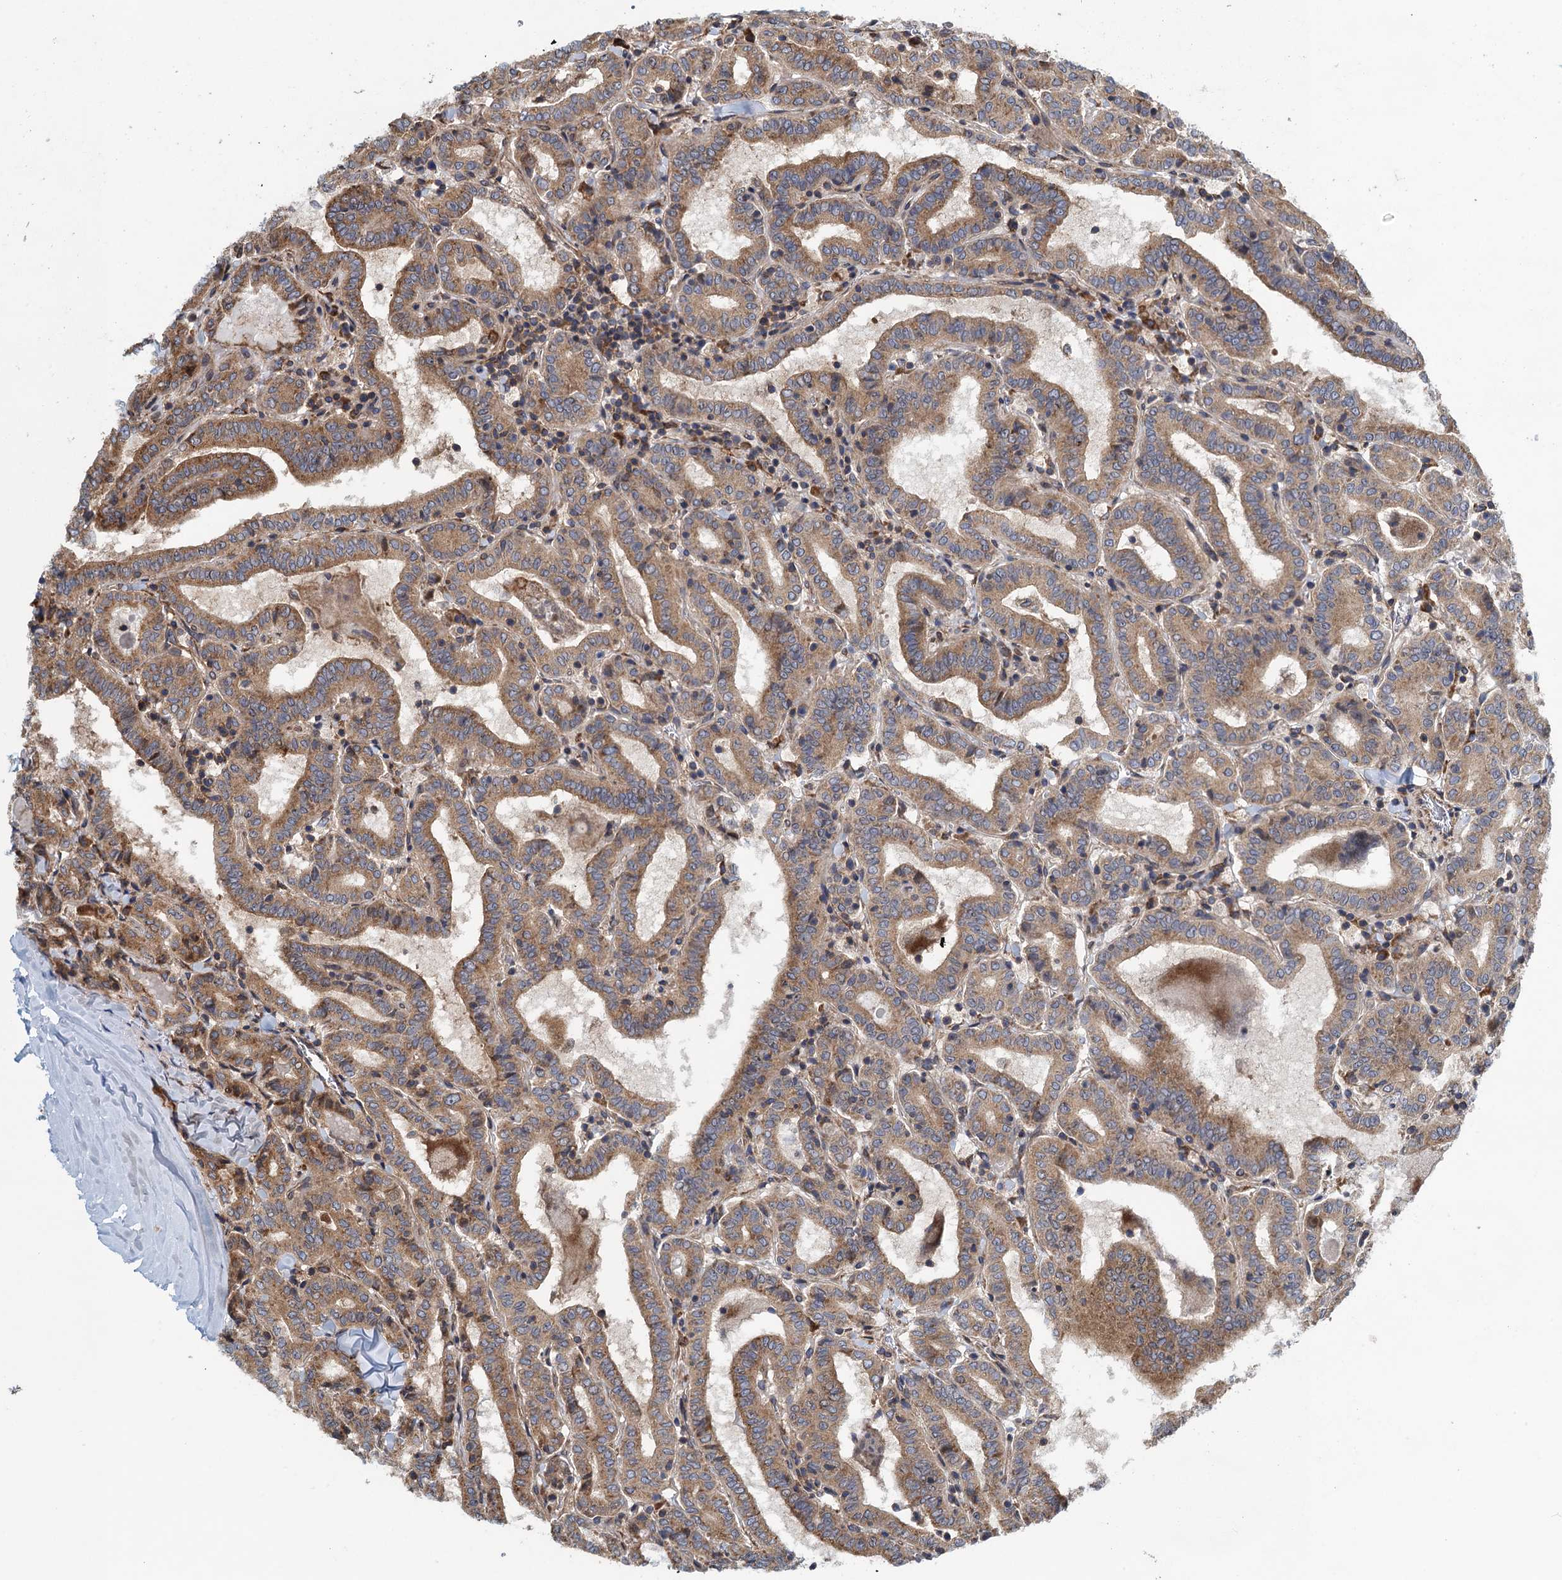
{"staining": {"intensity": "moderate", "quantity": ">75%", "location": "cytoplasmic/membranous"}, "tissue": "thyroid cancer", "cell_type": "Tumor cells", "image_type": "cancer", "snomed": [{"axis": "morphology", "description": "Papillary adenocarcinoma, NOS"}, {"axis": "topography", "description": "Thyroid gland"}], "caption": "Immunohistochemistry of human papillary adenocarcinoma (thyroid) displays medium levels of moderate cytoplasmic/membranous staining in about >75% of tumor cells.", "gene": "MDM1", "patient": {"sex": "female", "age": 72}}